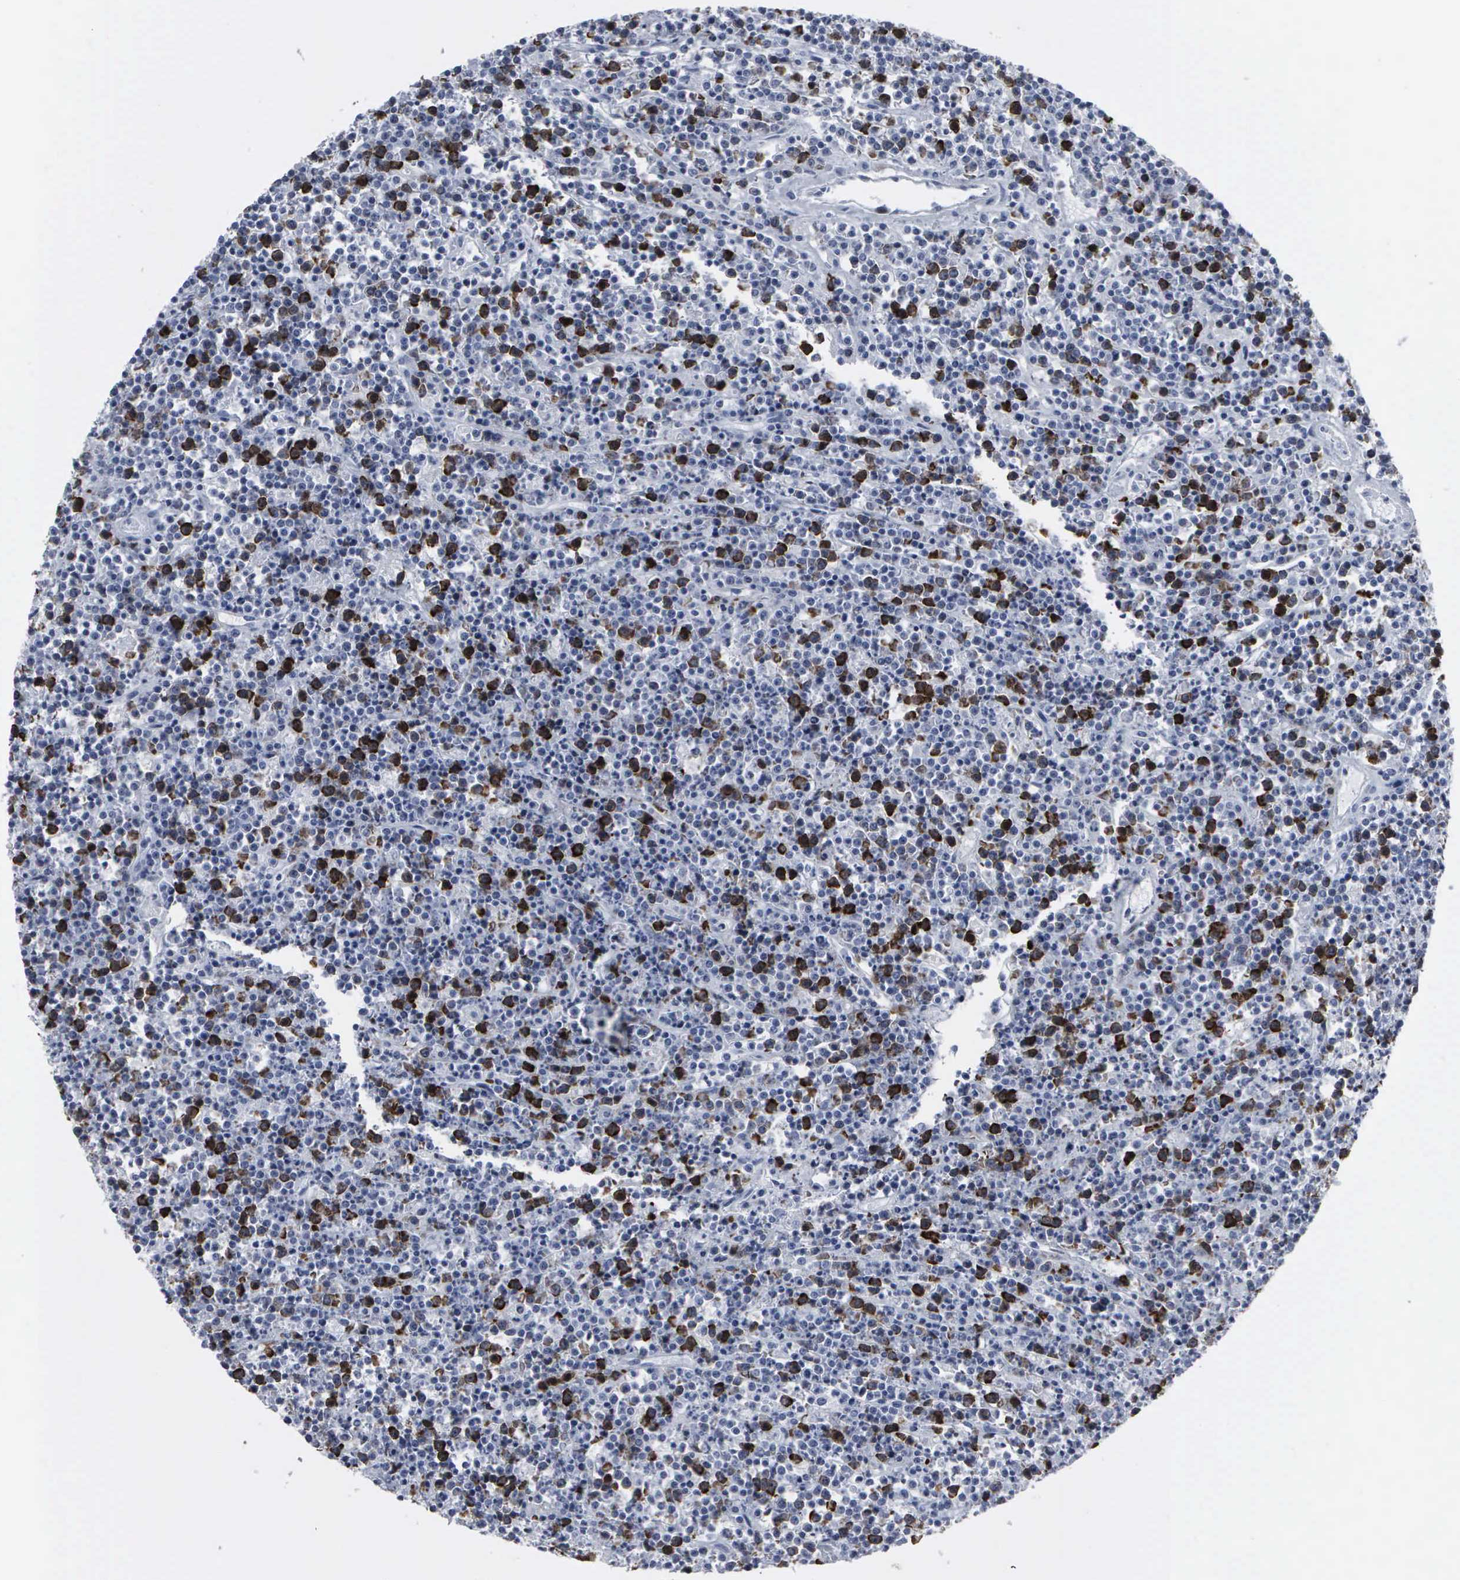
{"staining": {"intensity": "strong", "quantity": "25%-75%", "location": "cytoplasmic/membranous,nuclear"}, "tissue": "lymphoma", "cell_type": "Tumor cells", "image_type": "cancer", "snomed": [{"axis": "morphology", "description": "Malignant lymphoma, non-Hodgkin's type, High grade"}, {"axis": "topography", "description": "Ovary"}], "caption": "Strong cytoplasmic/membranous and nuclear staining is seen in approximately 25%-75% of tumor cells in malignant lymphoma, non-Hodgkin's type (high-grade).", "gene": "CCNB1", "patient": {"sex": "female", "age": 56}}